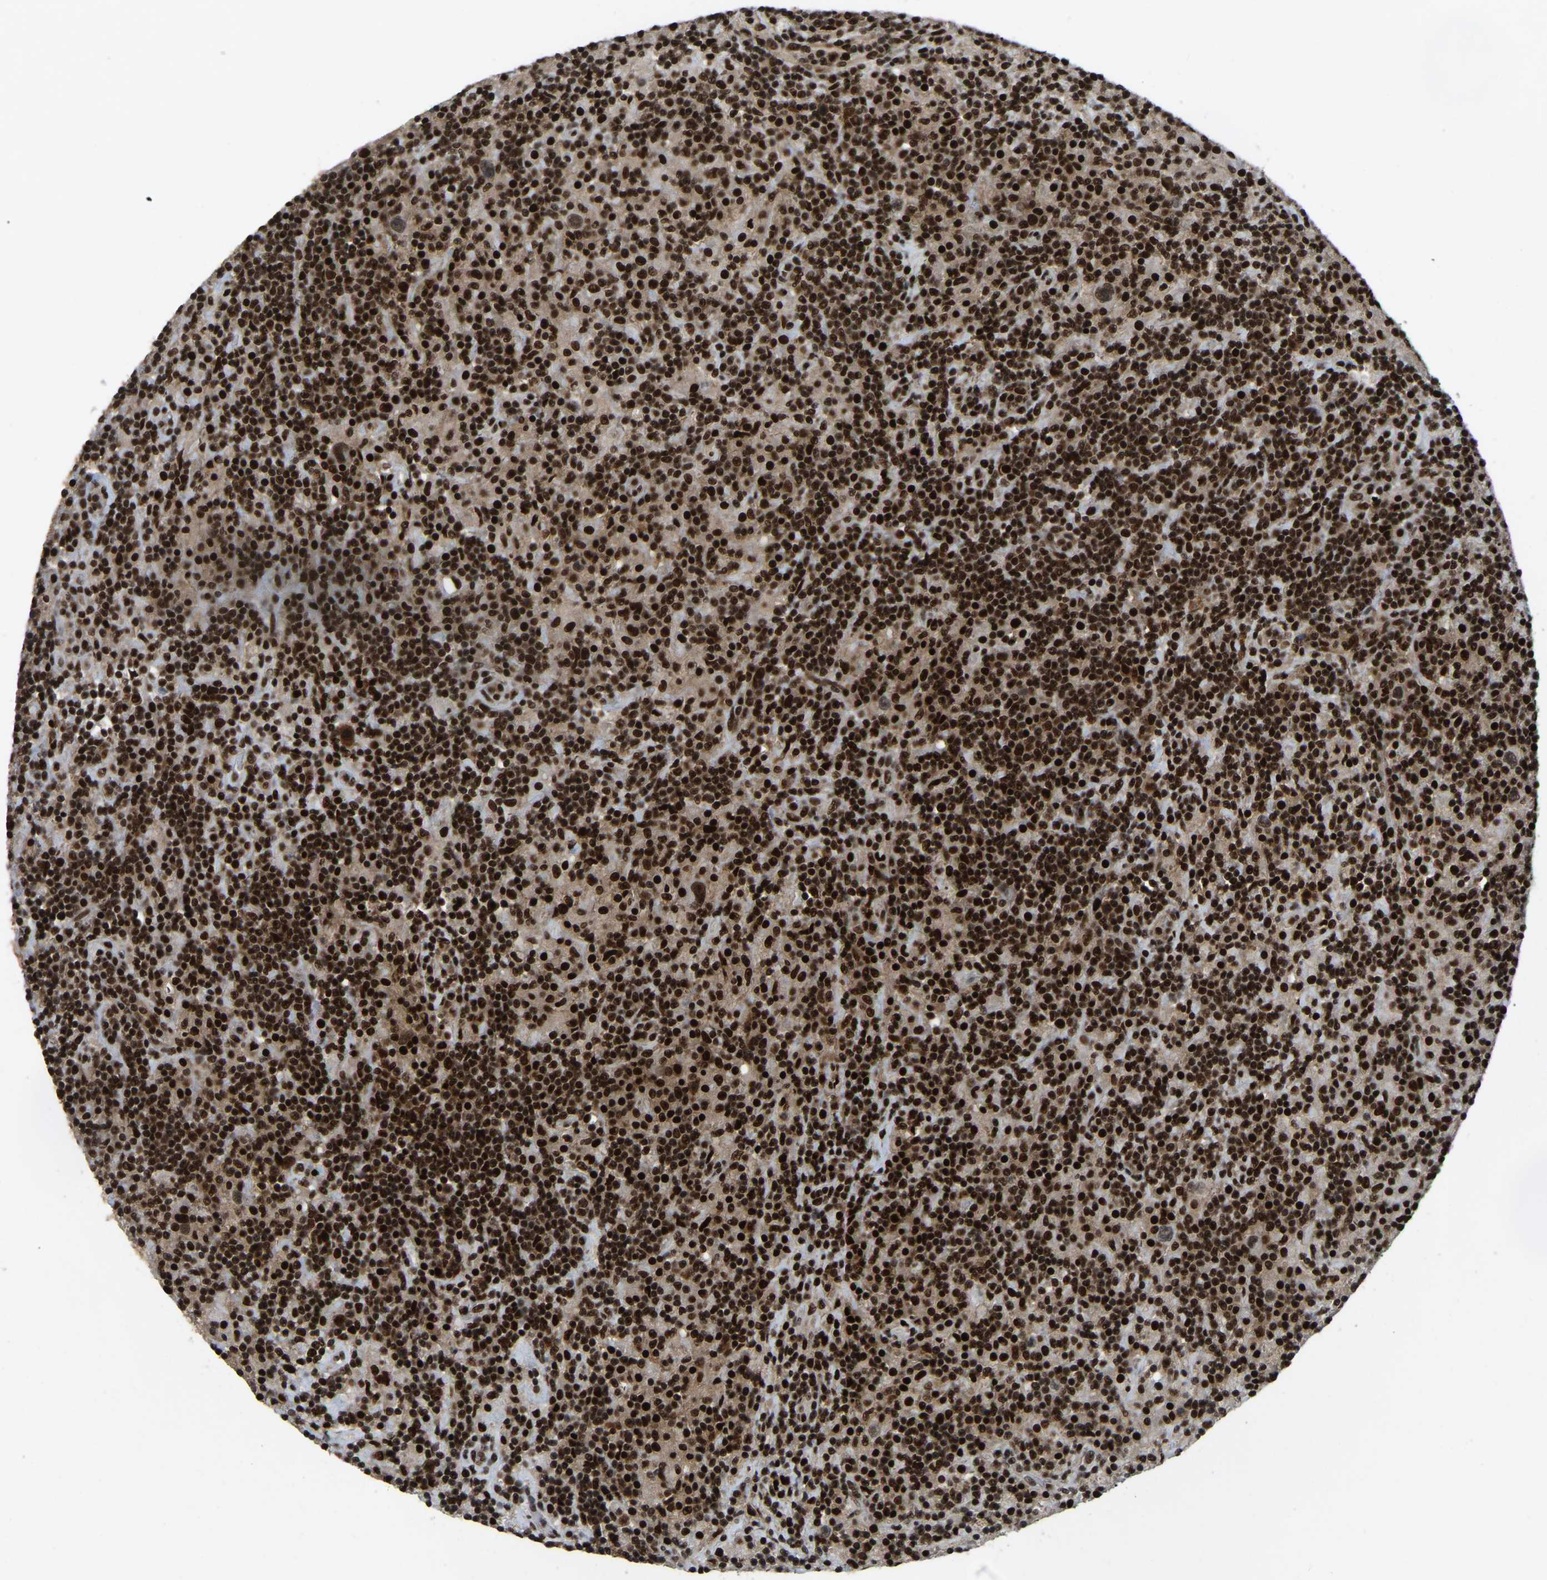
{"staining": {"intensity": "moderate", "quantity": ">75%", "location": "nuclear"}, "tissue": "lymphoma", "cell_type": "Tumor cells", "image_type": "cancer", "snomed": [{"axis": "morphology", "description": "Hodgkin's disease, NOS"}, {"axis": "topography", "description": "Lymph node"}], "caption": "DAB immunohistochemical staining of human Hodgkin's disease shows moderate nuclear protein positivity in about >75% of tumor cells.", "gene": "TBL1XR1", "patient": {"sex": "male", "age": 70}}